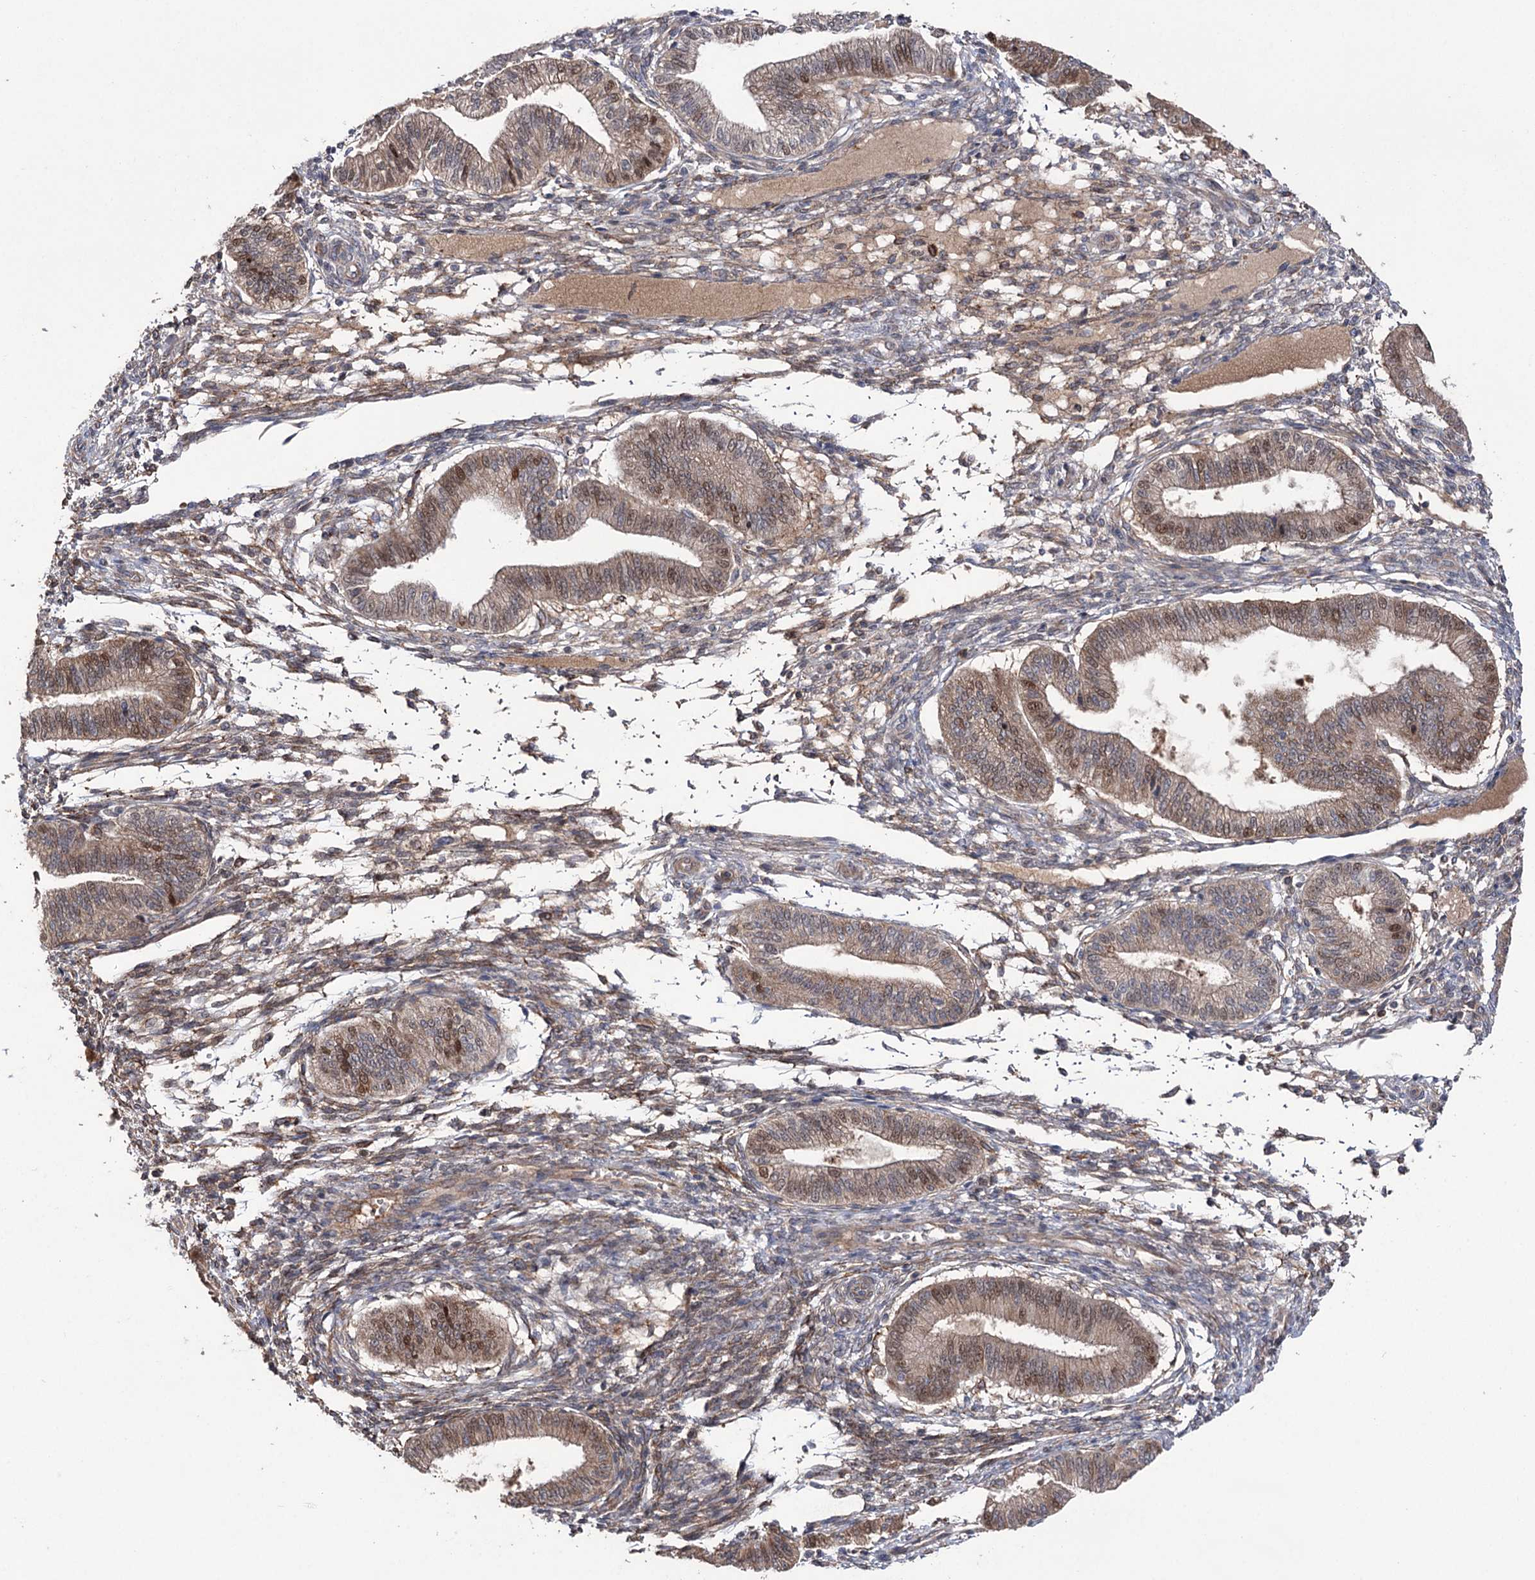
{"staining": {"intensity": "moderate", "quantity": "25%-75%", "location": "cytoplasmic/membranous"}, "tissue": "endometrium", "cell_type": "Cells in endometrial stroma", "image_type": "normal", "snomed": [{"axis": "morphology", "description": "Normal tissue, NOS"}, {"axis": "topography", "description": "Endometrium"}], "caption": "Moderate cytoplasmic/membranous protein expression is present in about 25%-75% of cells in endometrial stroma in endometrium. The staining is performed using DAB brown chromogen to label protein expression. The nuclei are counter-stained blue using hematoxylin.", "gene": "OTUD1", "patient": {"sex": "female", "age": 39}}